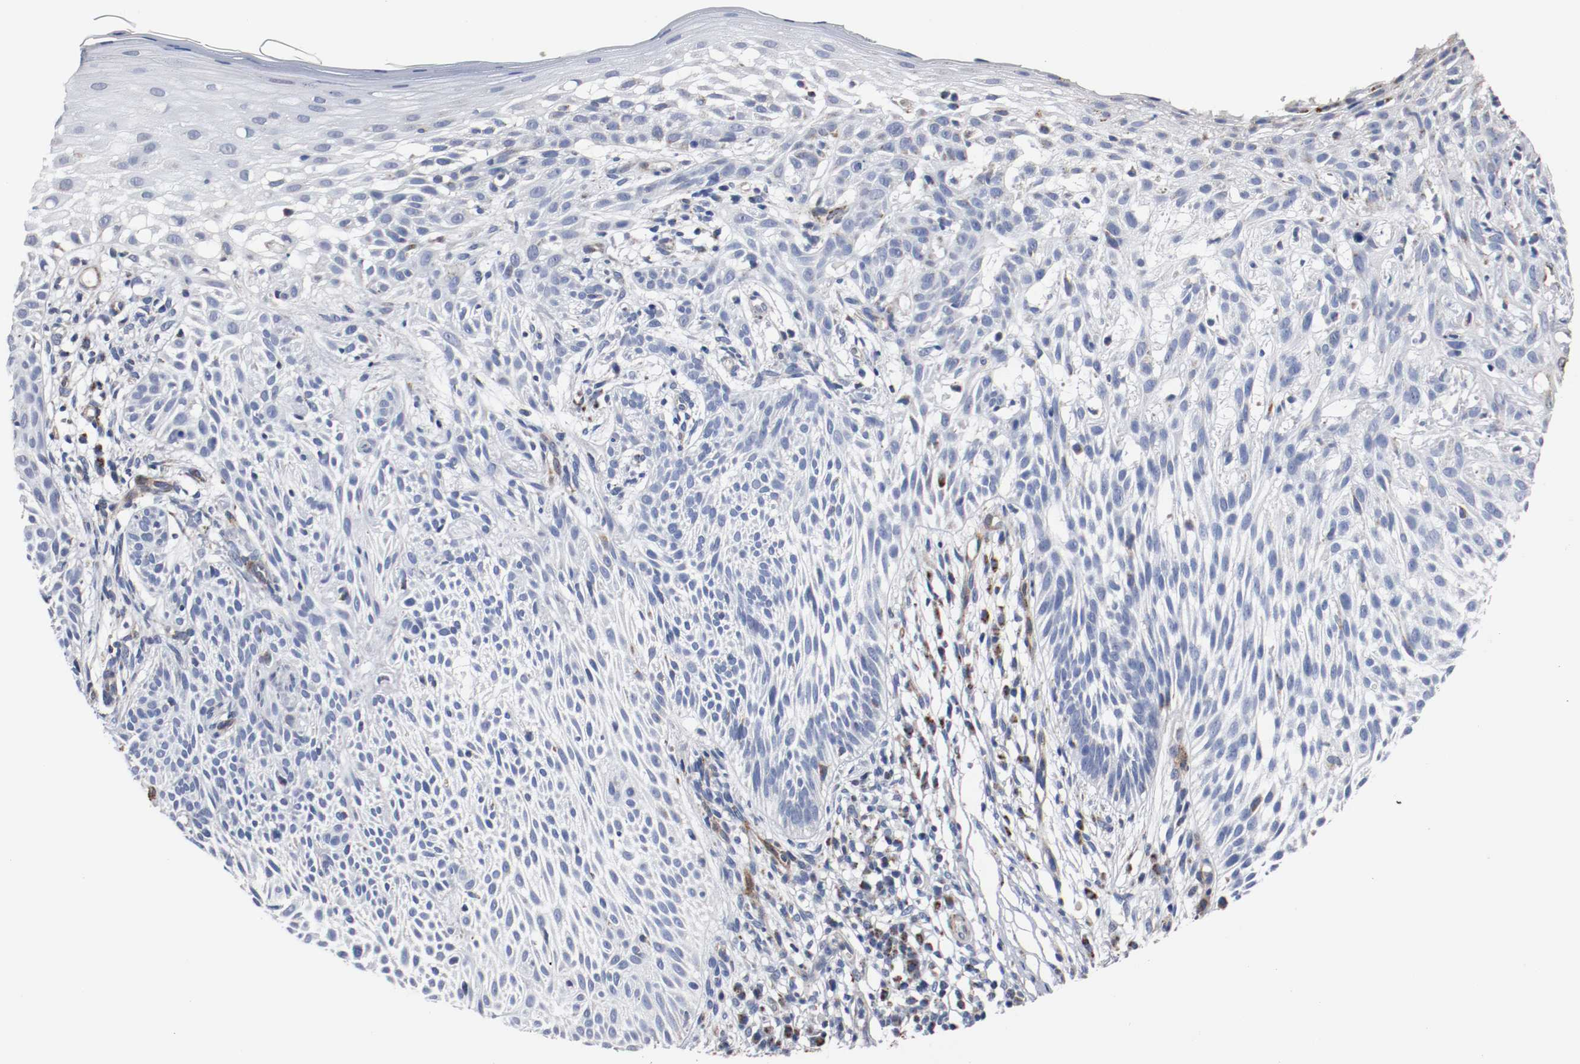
{"staining": {"intensity": "negative", "quantity": "none", "location": "none"}, "tissue": "skin cancer", "cell_type": "Tumor cells", "image_type": "cancer", "snomed": [{"axis": "morphology", "description": "Normal tissue, NOS"}, {"axis": "morphology", "description": "Basal cell carcinoma"}, {"axis": "topography", "description": "Skin"}], "caption": "IHC histopathology image of human basal cell carcinoma (skin) stained for a protein (brown), which displays no staining in tumor cells. Nuclei are stained in blue.", "gene": "TUBD1", "patient": {"sex": "female", "age": 69}}